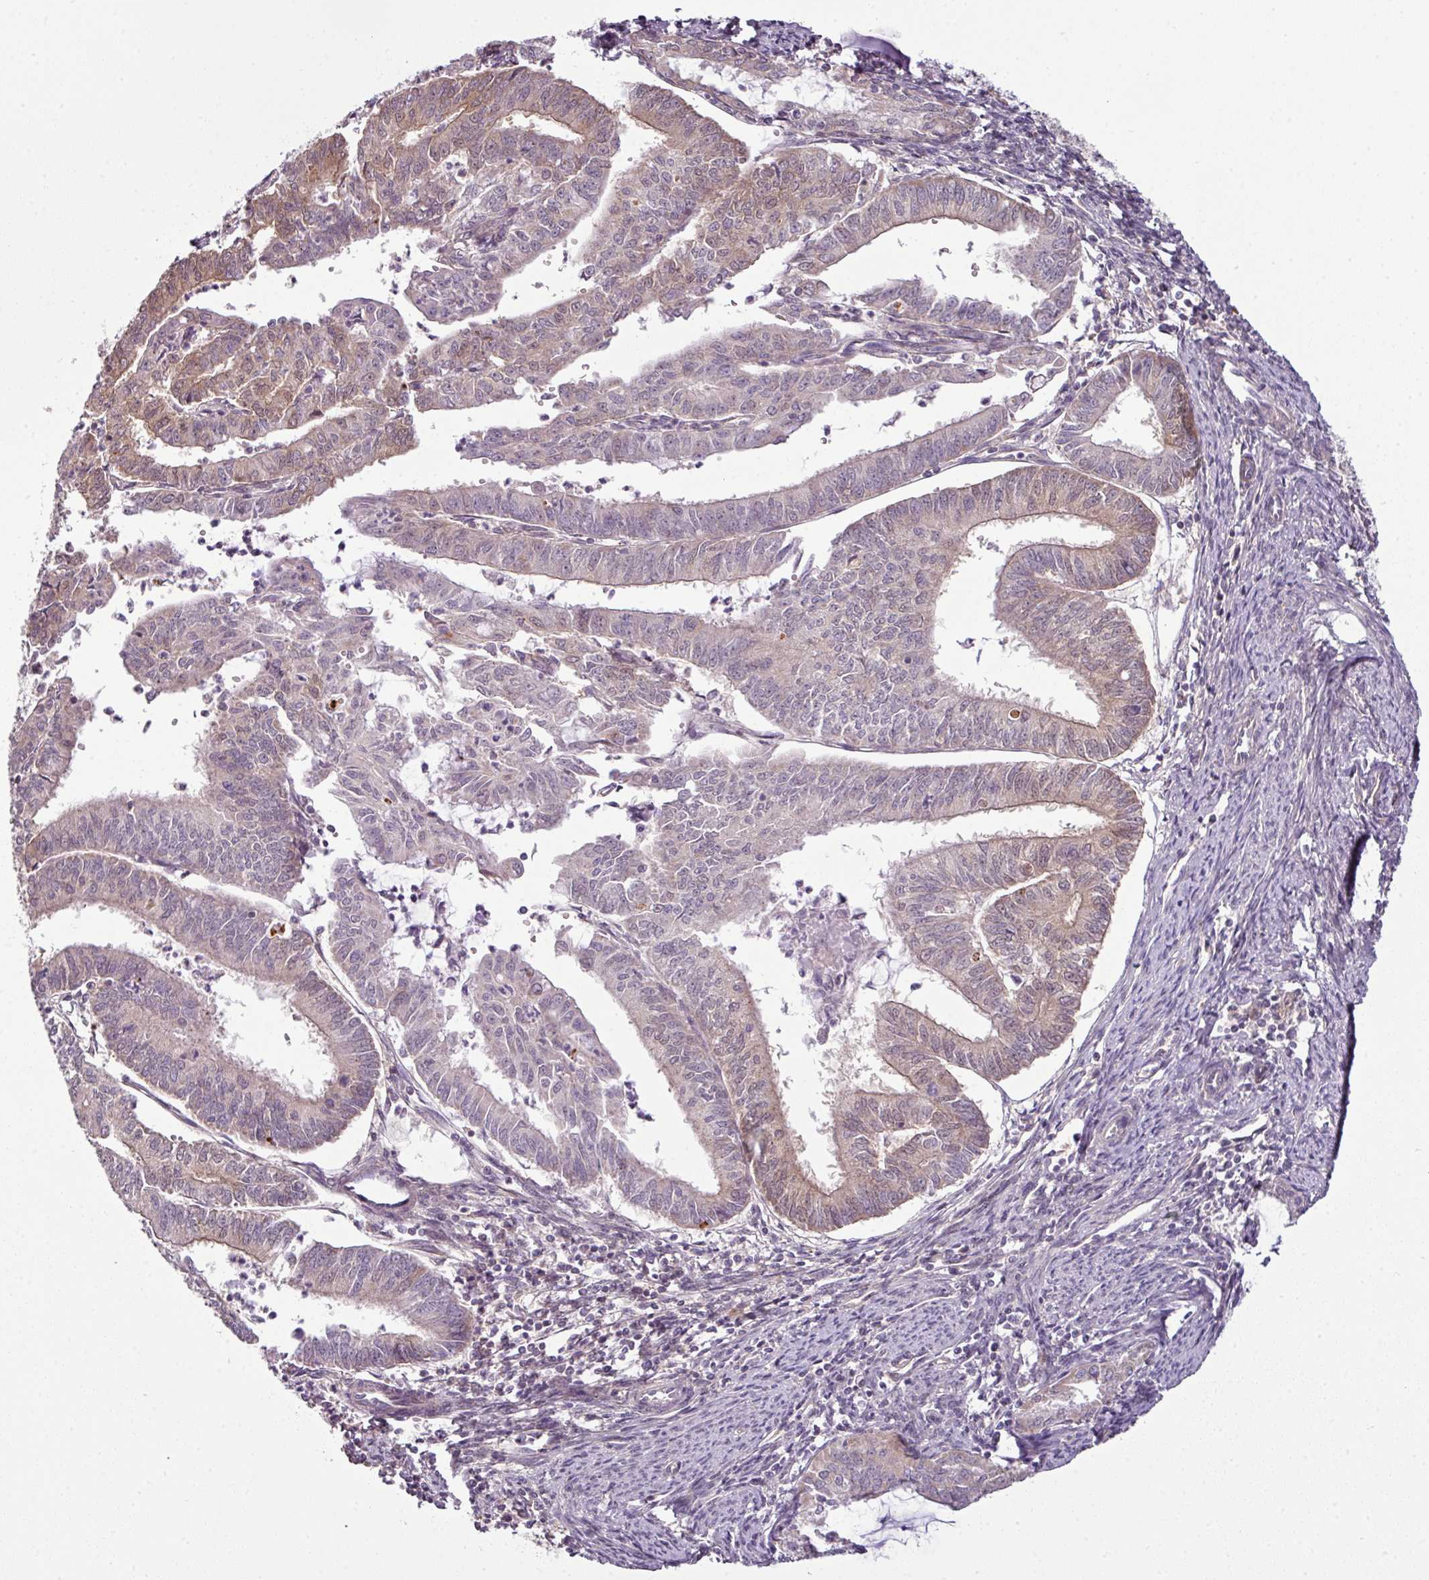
{"staining": {"intensity": "moderate", "quantity": "25%-75%", "location": "cytoplasmic/membranous"}, "tissue": "endometrial cancer", "cell_type": "Tumor cells", "image_type": "cancer", "snomed": [{"axis": "morphology", "description": "Adenocarcinoma, NOS"}, {"axis": "topography", "description": "Endometrium"}], "caption": "This image demonstrates IHC staining of human endometrial cancer (adenocarcinoma), with medium moderate cytoplasmic/membranous positivity in approximately 25%-75% of tumor cells.", "gene": "DERPC", "patient": {"sex": "female", "age": 70}}